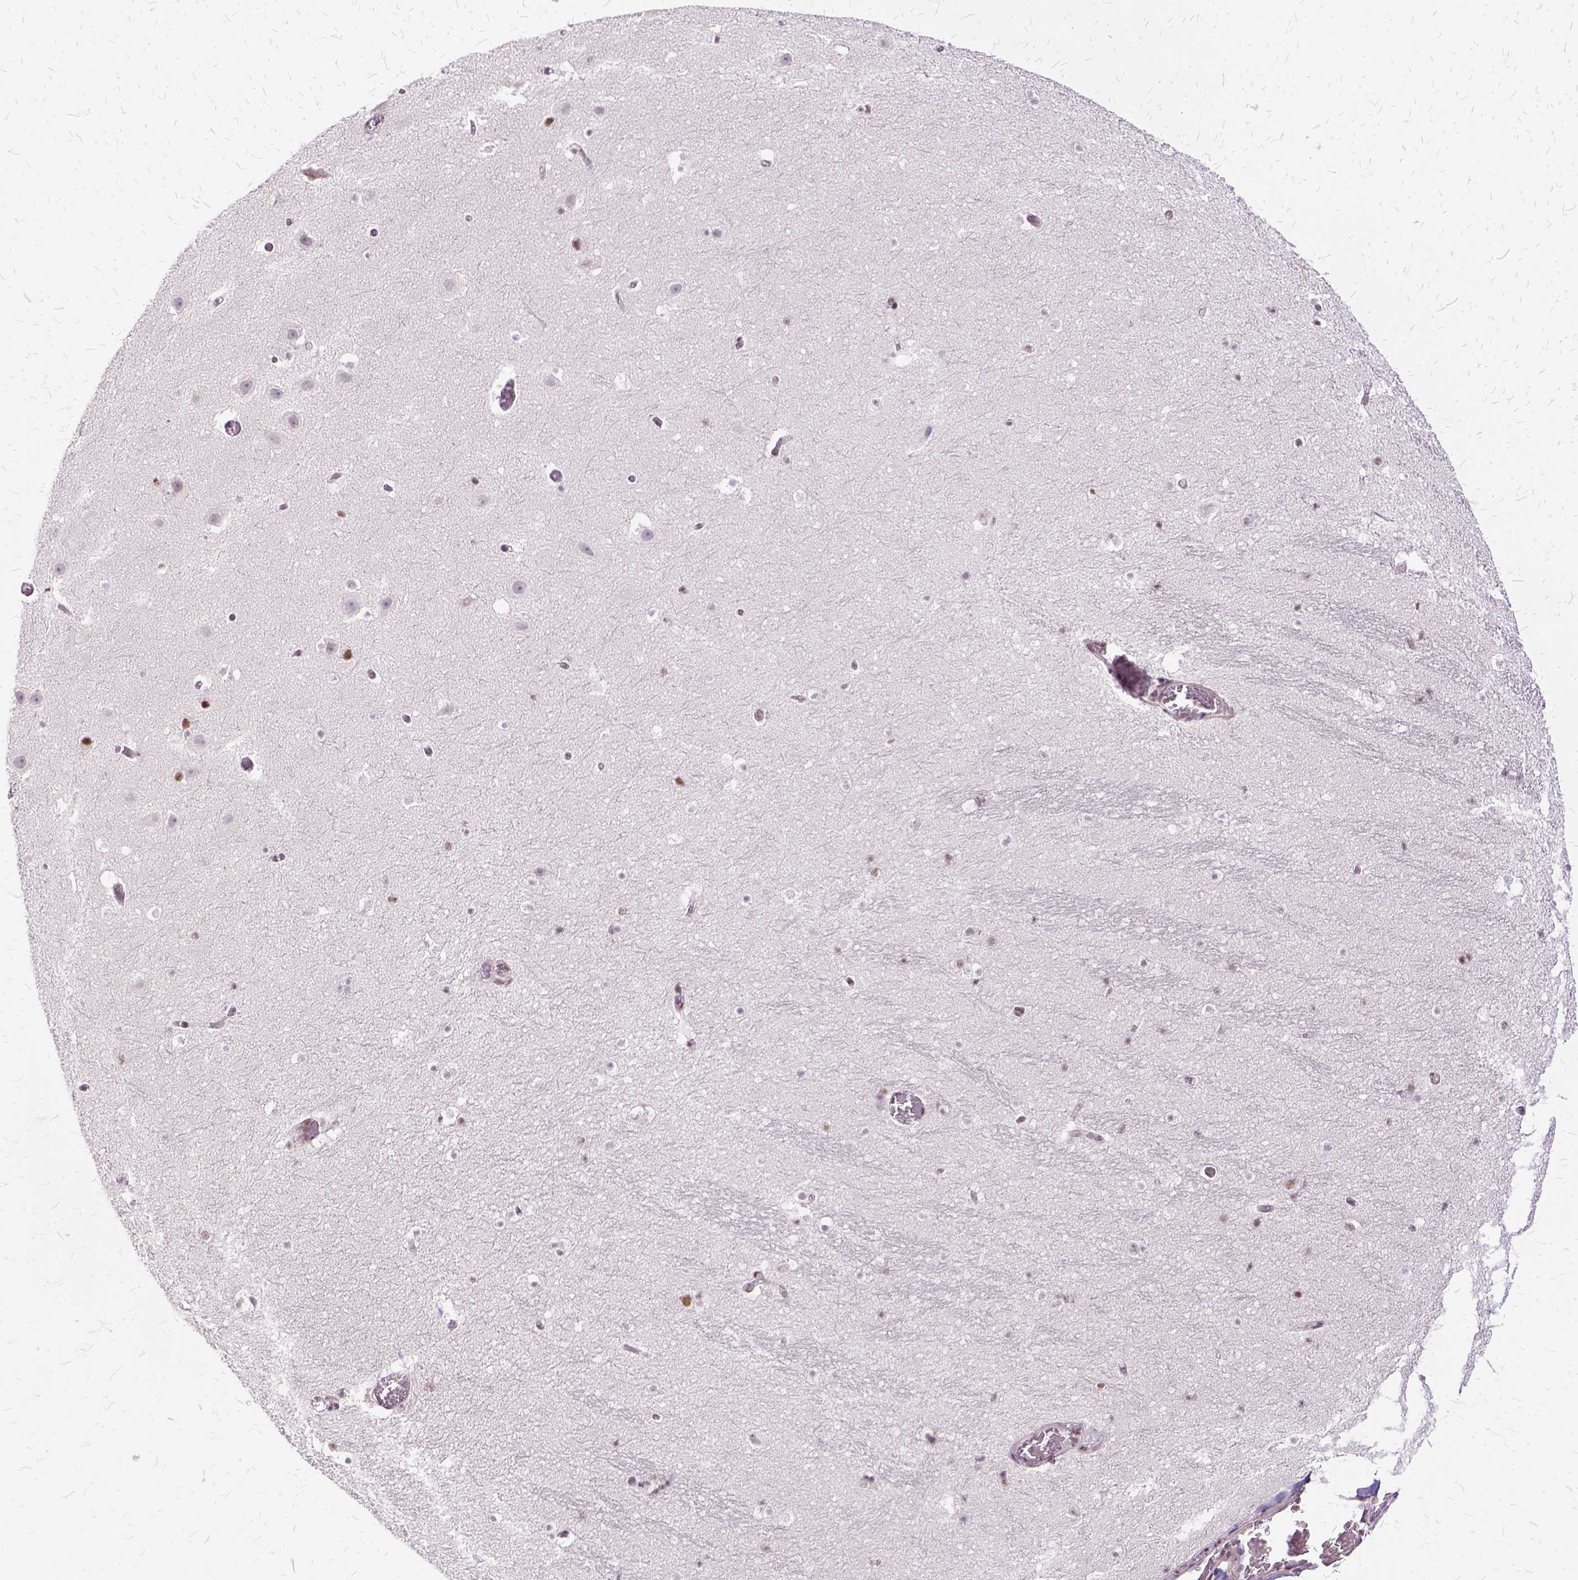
{"staining": {"intensity": "moderate", "quantity": "<25%", "location": "nuclear"}, "tissue": "hippocampus", "cell_type": "Glial cells", "image_type": "normal", "snomed": [{"axis": "morphology", "description": "Normal tissue, NOS"}, {"axis": "topography", "description": "Hippocampus"}], "caption": "This is an image of immunohistochemistry staining of normal hippocampus, which shows moderate staining in the nuclear of glial cells.", "gene": "SETD1A", "patient": {"sex": "male", "age": 26}}